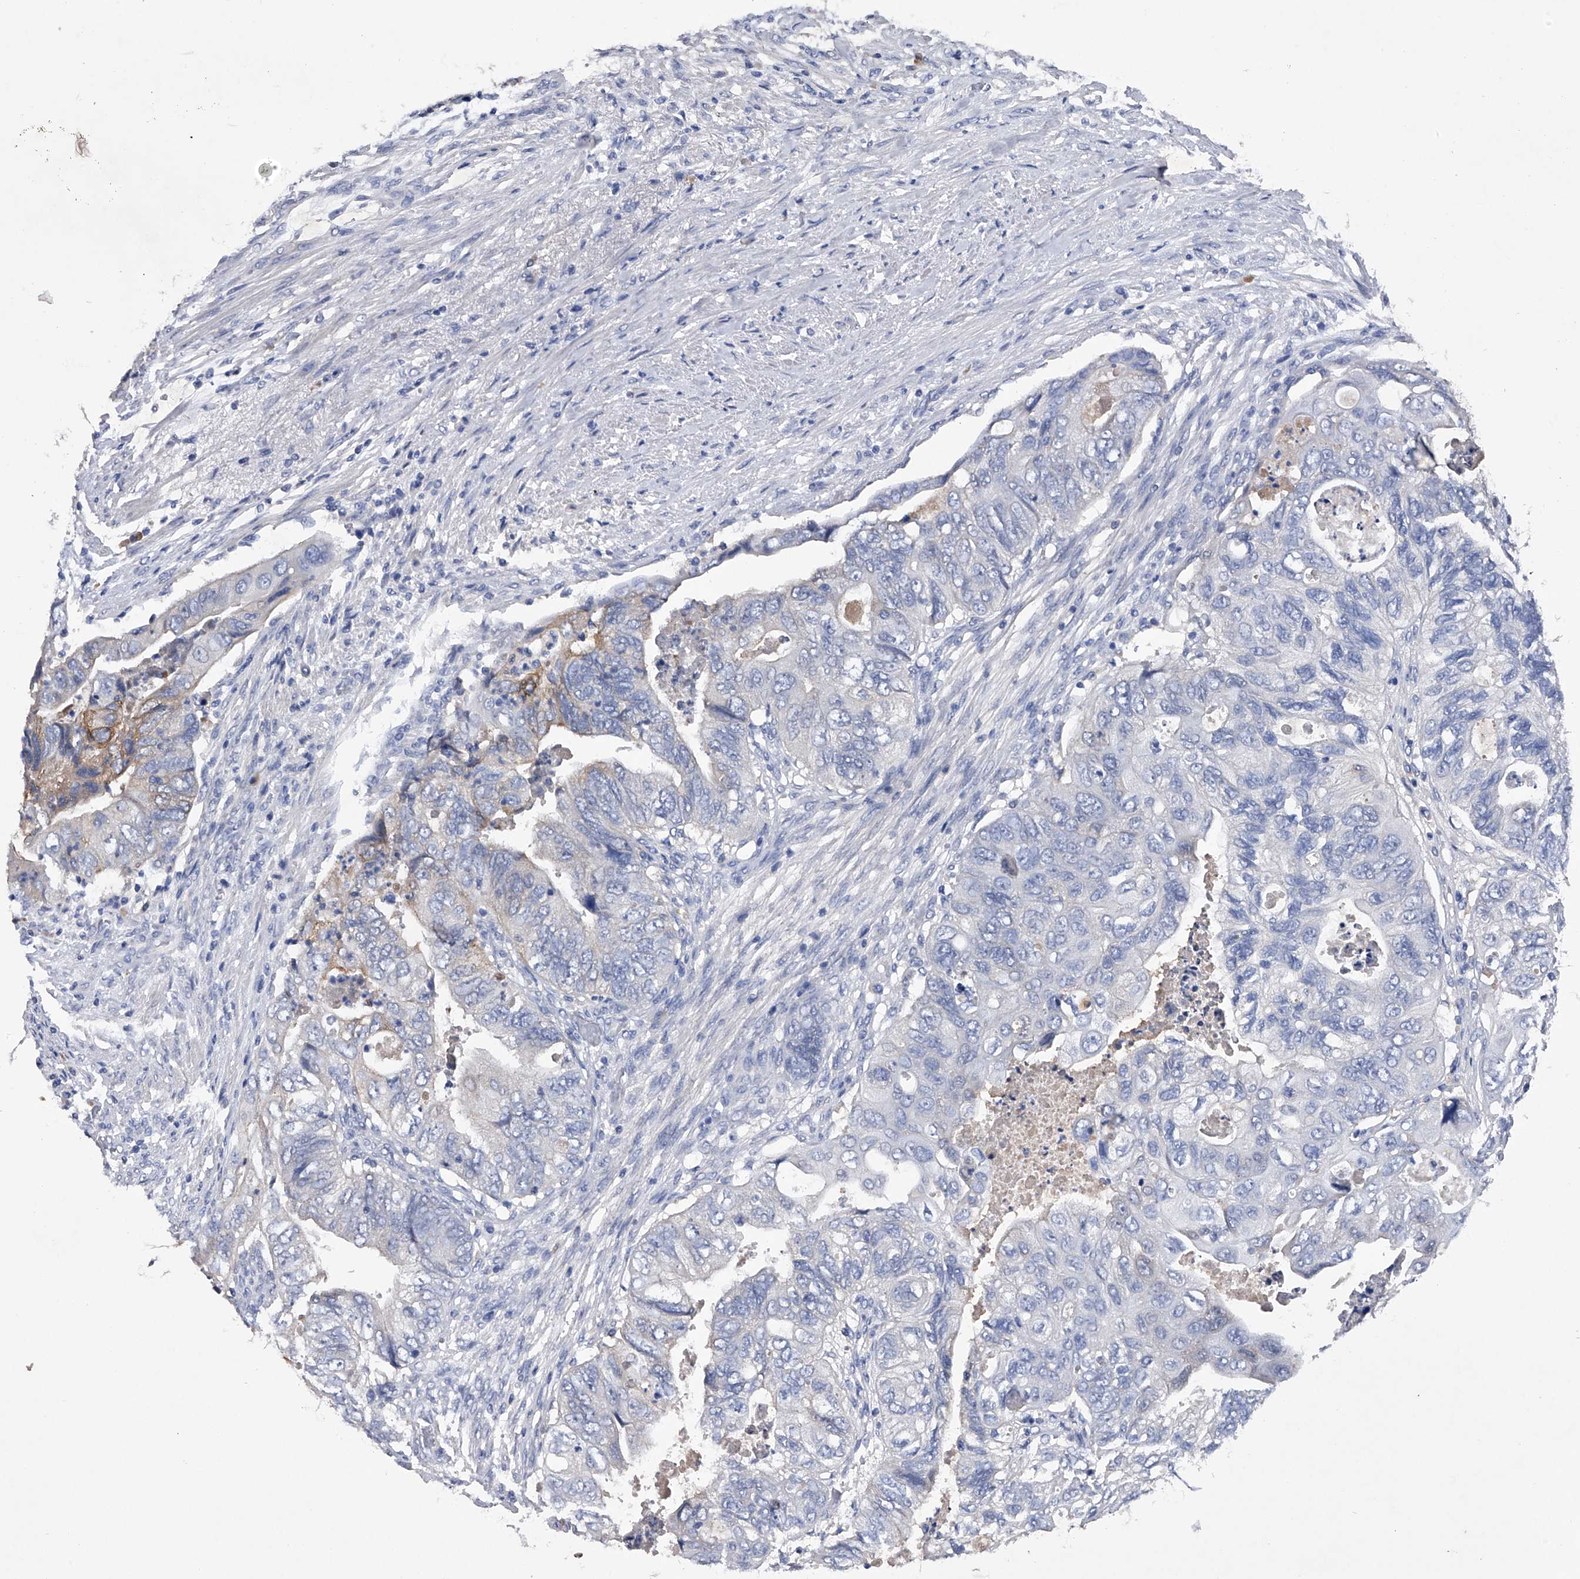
{"staining": {"intensity": "negative", "quantity": "none", "location": "none"}, "tissue": "colorectal cancer", "cell_type": "Tumor cells", "image_type": "cancer", "snomed": [{"axis": "morphology", "description": "Adenocarcinoma, NOS"}, {"axis": "topography", "description": "Rectum"}], "caption": "Immunohistochemical staining of adenocarcinoma (colorectal) shows no significant staining in tumor cells. The staining was performed using DAB (3,3'-diaminobenzidine) to visualize the protein expression in brown, while the nuclei were stained in blue with hematoxylin (Magnification: 20x).", "gene": "ASNS", "patient": {"sex": "male", "age": 63}}